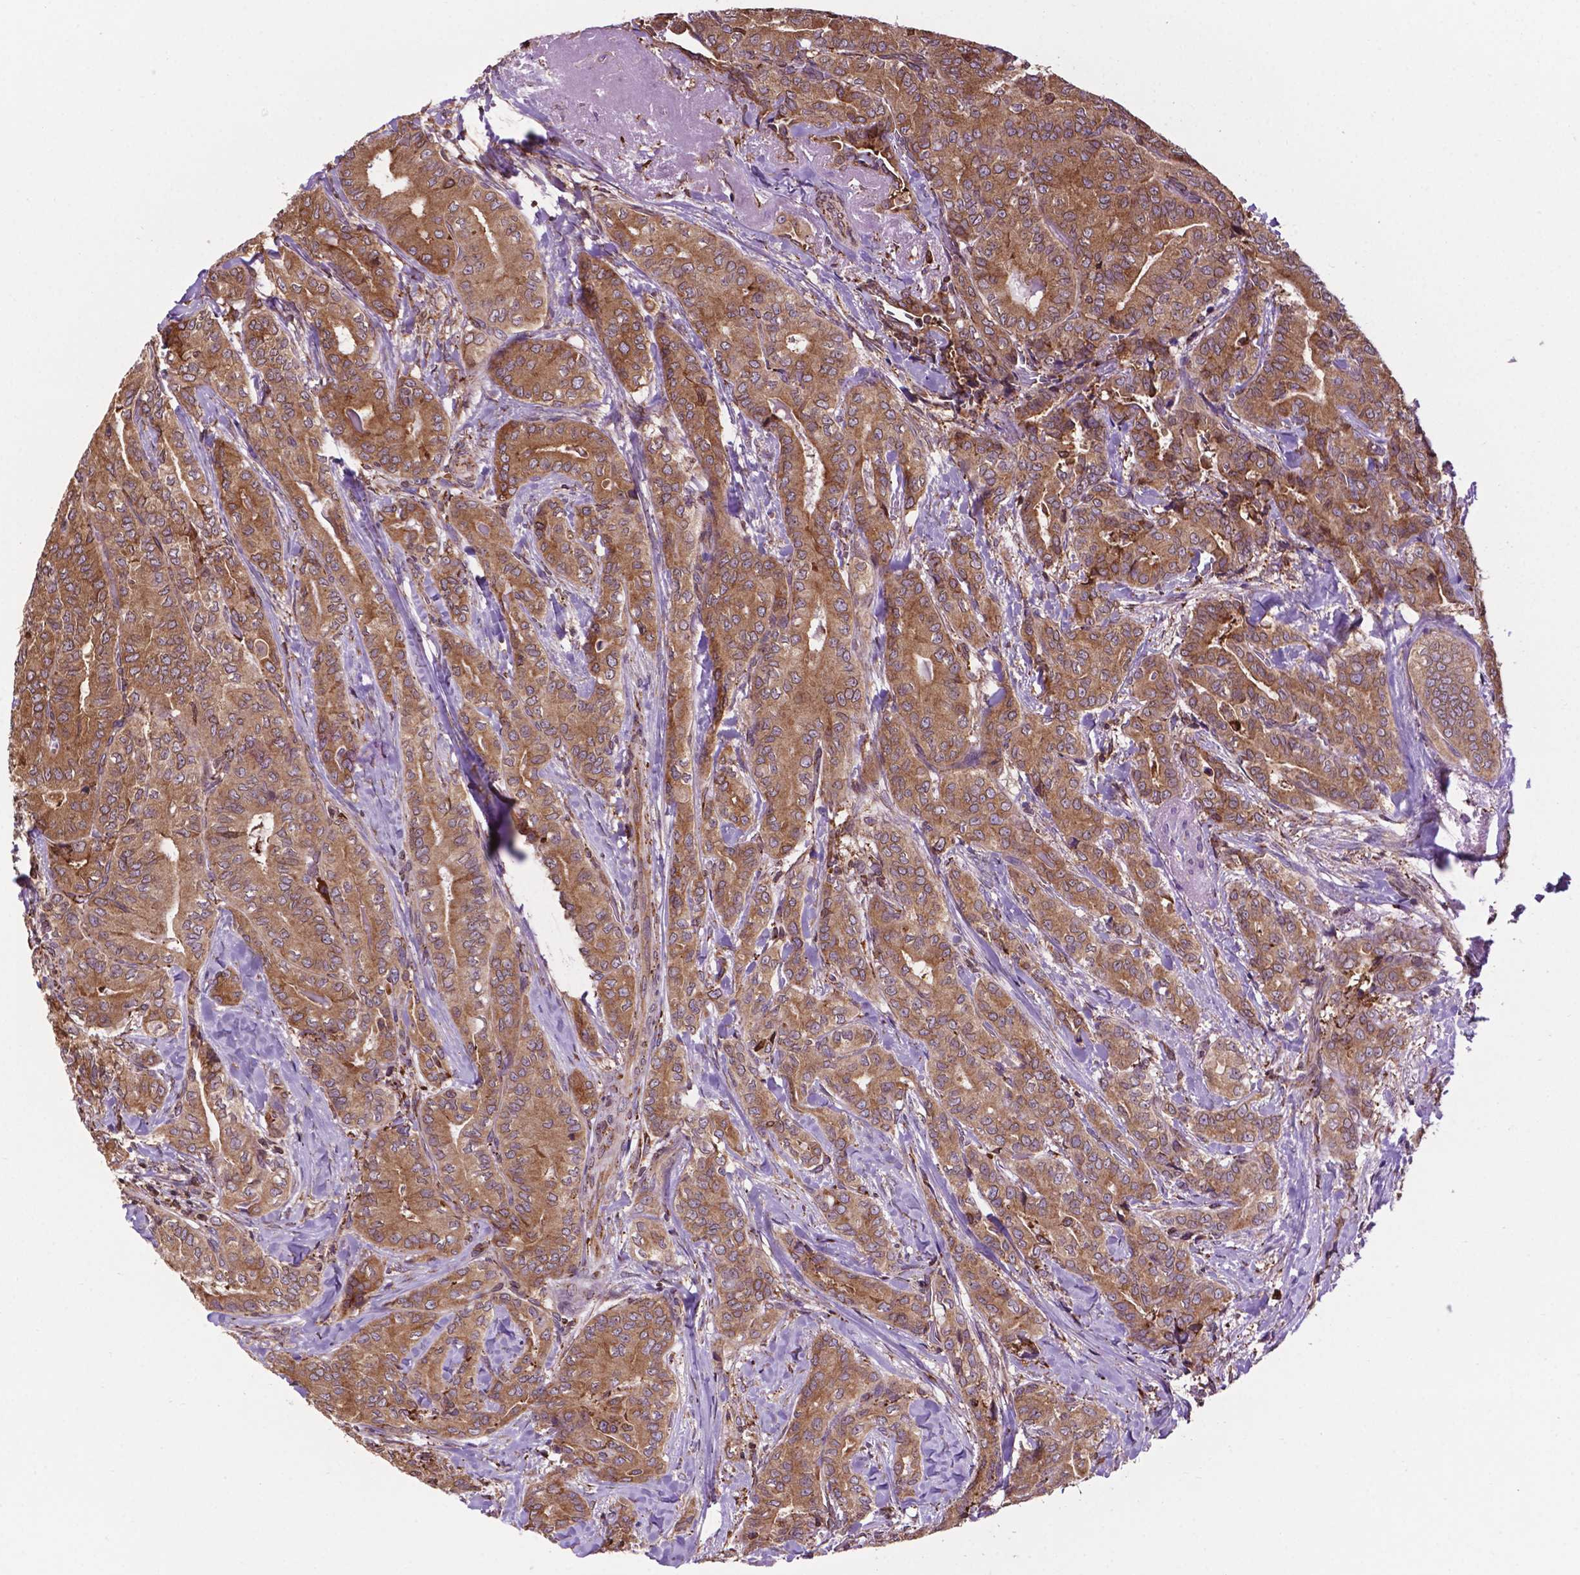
{"staining": {"intensity": "moderate", "quantity": ">75%", "location": "cytoplasmic/membranous"}, "tissue": "thyroid cancer", "cell_type": "Tumor cells", "image_type": "cancer", "snomed": [{"axis": "morphology", "description": "Papillary adenocarcinoma, NOS"}, {"axis": "topography", "description": "Thyroid gland"}], "caption": "Thyroid cancer stained with a protein marker exhibits moderate staining in tumor cells.", "gene": "GANAB", "patient": {"sex": "male", "age": 61}}